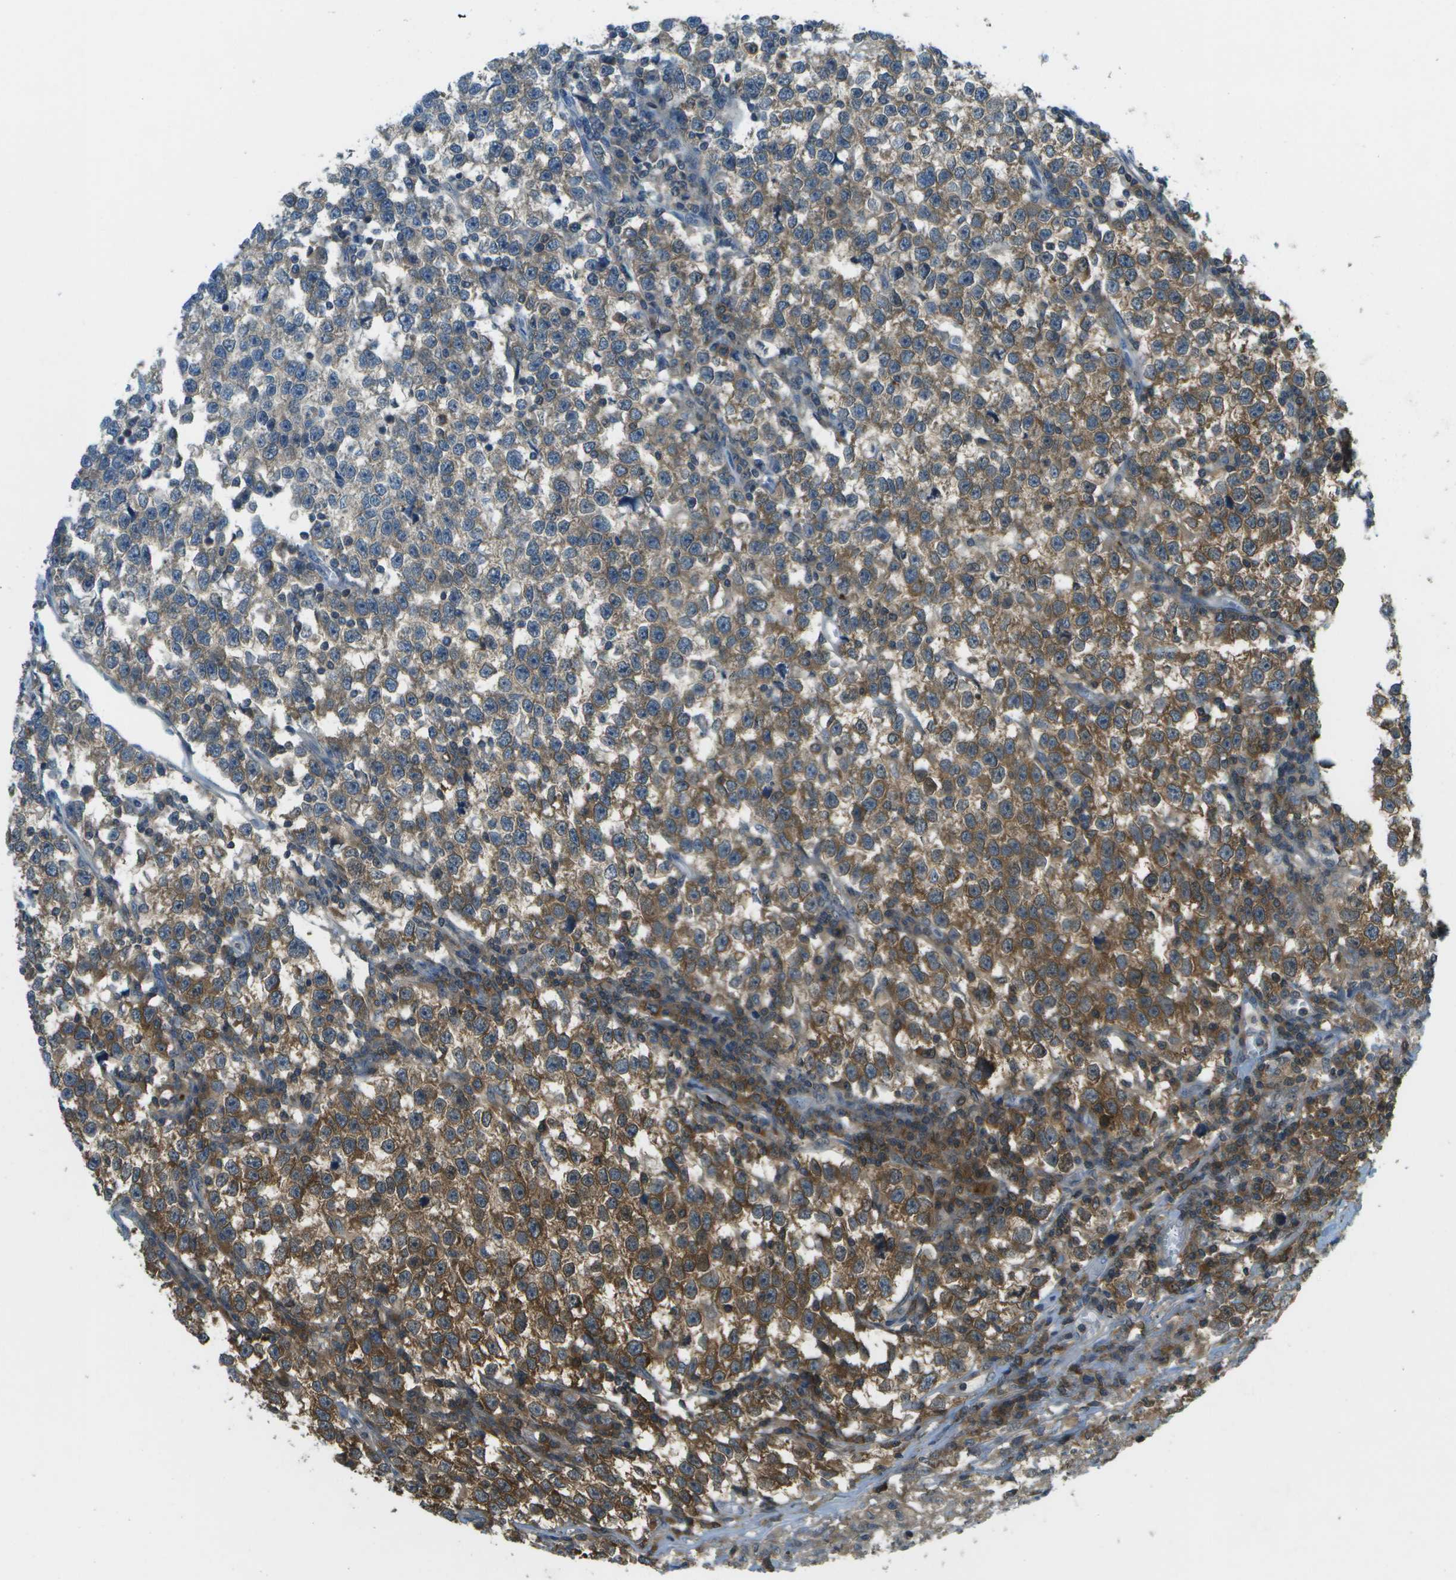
{"staining": {"intensity": "moderate", "quantity": ">75%", "location": "cytoplasmic/membranous"}, "tissue": "testis cancer", "cell_type": "Tumor cells", "image_type": "cancer", "snomed": [{"axis": "morphology", "description": "Normal tissue, NOS"}, {"axis": "morphology", "description": "Seminoma, NOS"}, {"axis": "topography", "description": "Testis"}], "caption": "Testis seminoma stained for a protein (brown) exhibits moderate cytoplasmic/membranous positive expression in about >75% of tumor cells.", "gene": "CDH23", "patient": {"sex": "male", "age": 43}}